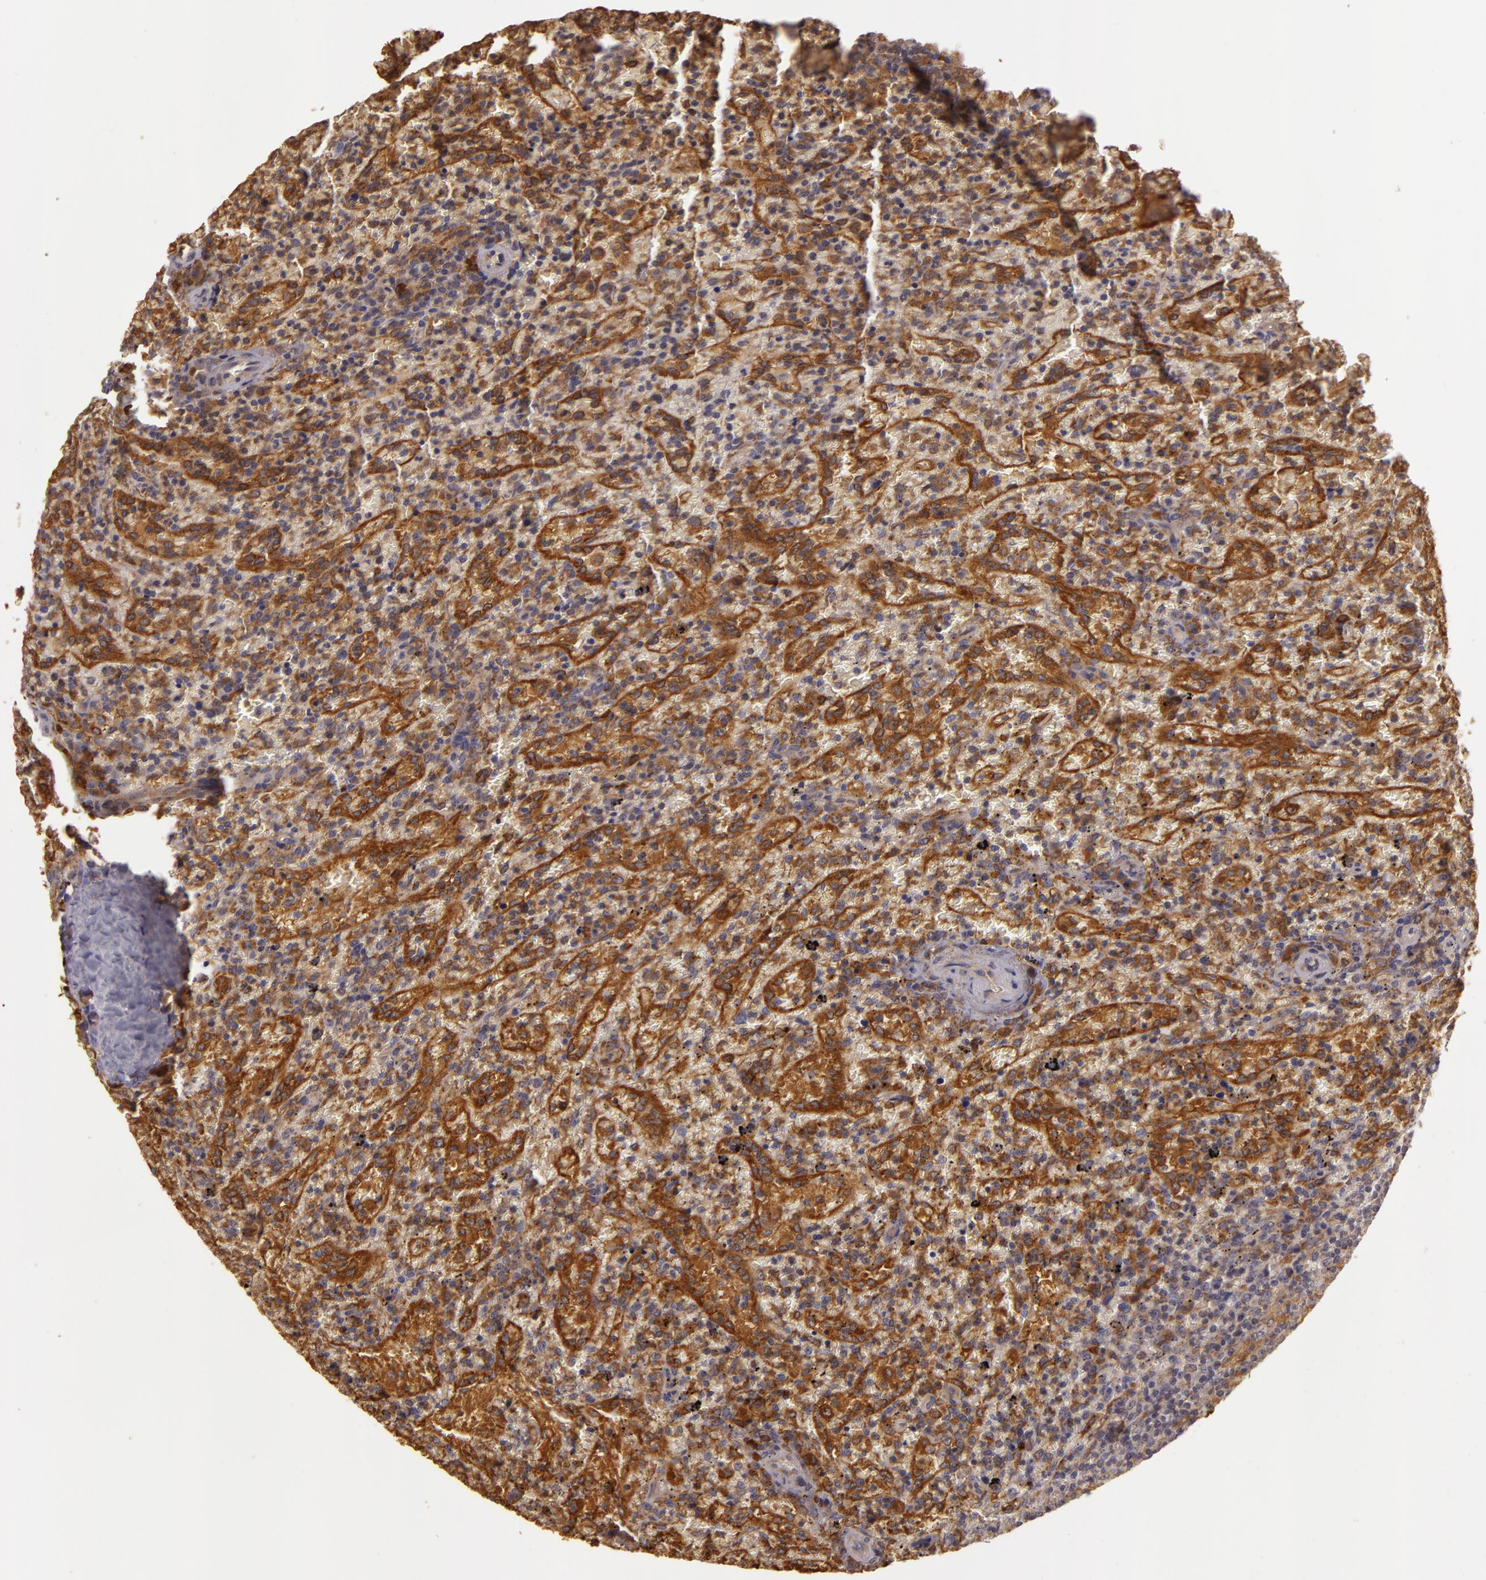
{"staining": {"intensity": "moderate", "quantity": "25%-75%", "location": "cytoplasmic/membranous"}, "tissue": "lymphoma", "cell_type": "Tumor cells", "image_type": "cancer", "snomed": [{"axis": "morphology", "description": "Malignant lymphoma, non-Hodgkin's type, High grade"}, {"axis": "topography", "description": "Spleen"}, {"axis": "topography", "description": "Lymph node"}], "caption": "Immunohistochemical staining of human lymphoma exhibits moderate cytoplasmic/membranous protein staining in approximately 25%-75% of tumor cells.", "gene": "PPP1R3F", "patient": {"sex": "female", "age": 70}}